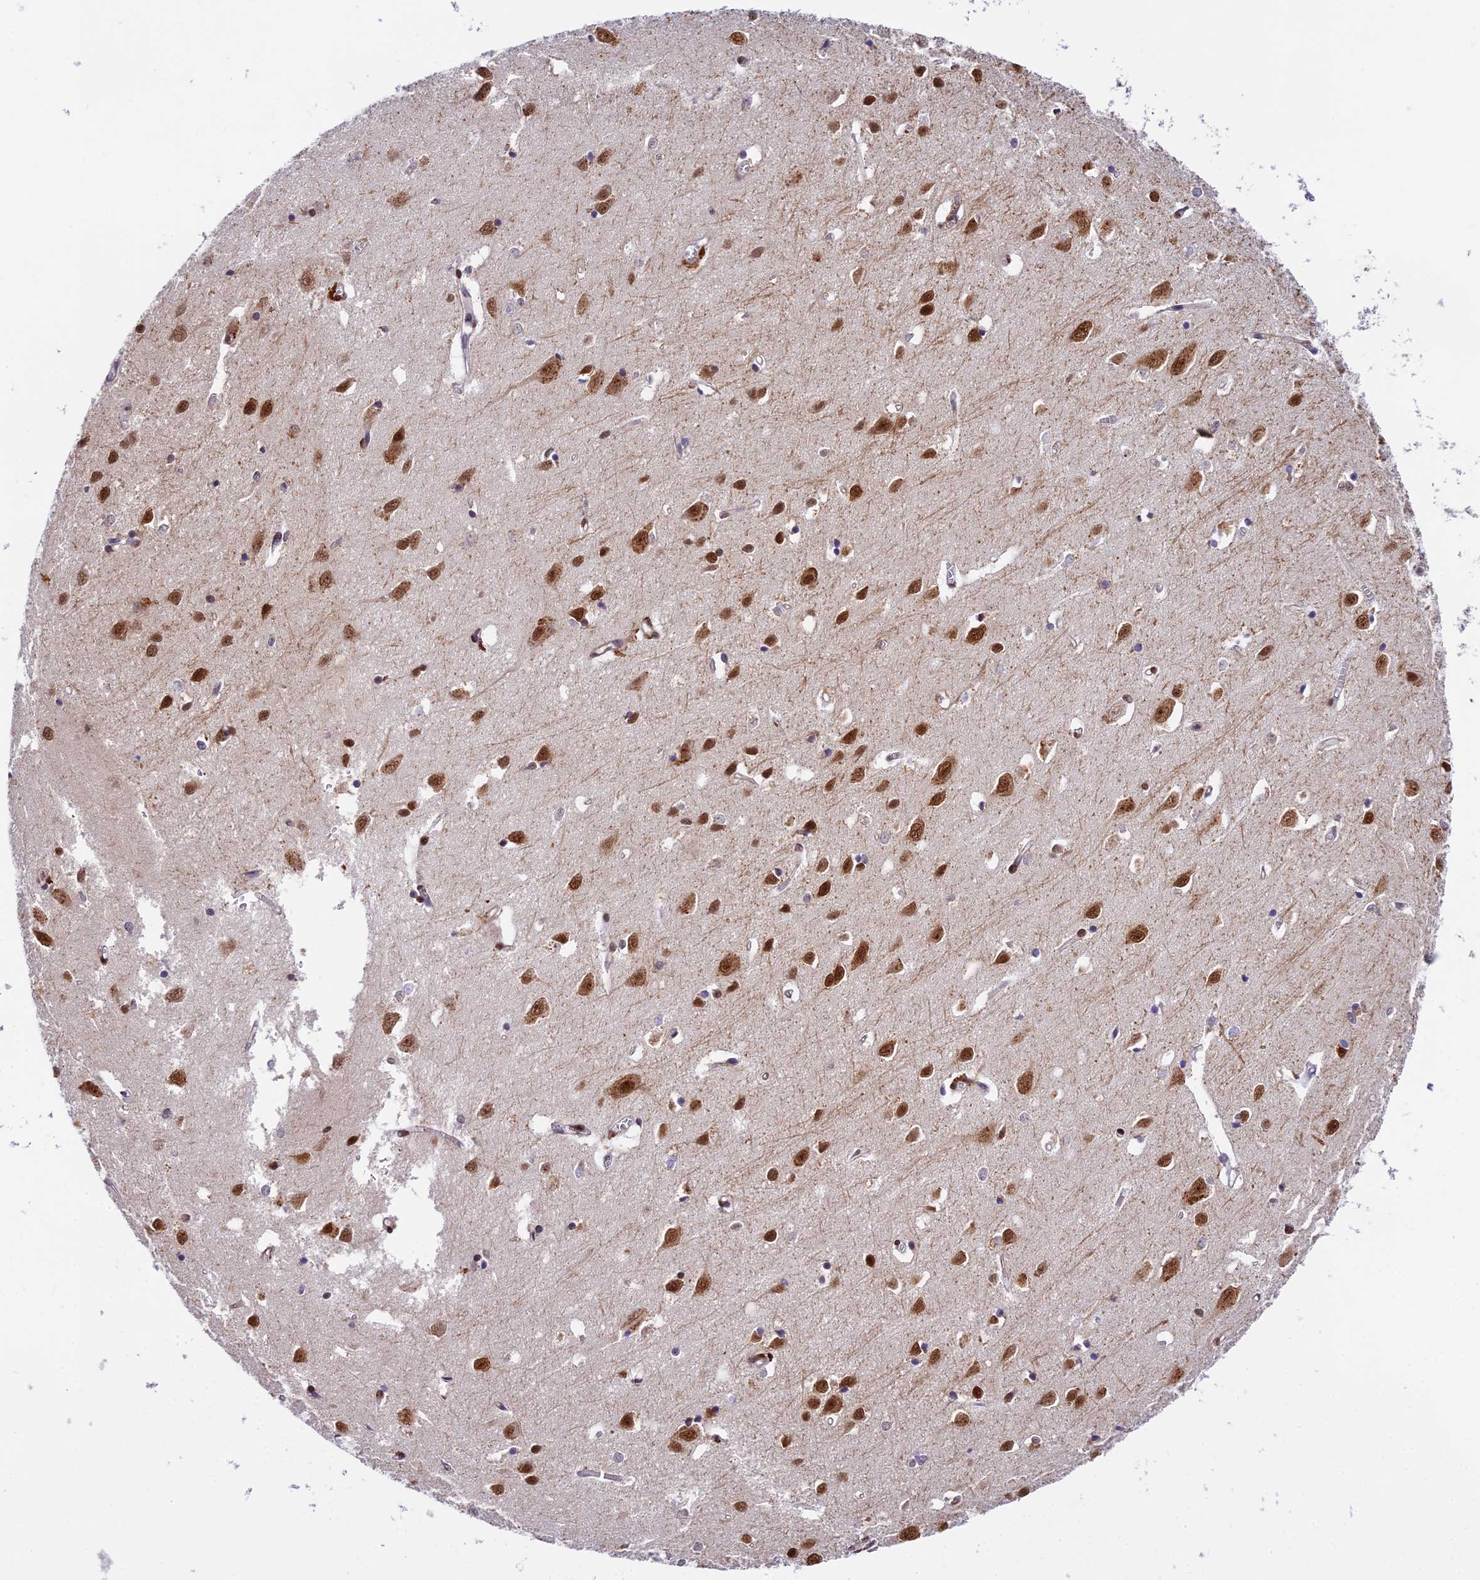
{"staining": {"intensity": "negative", "quantity": "none", "location": "none"}, "tissue": "cerebral cortex", "cell_type": "Endothelial cells", "image_type": "normal", "snomed": [{"axis": "morphology", "description": "Normal tissue, NOS"}, {"axis": "topography", "description": "Cerebral cortex"}], "caption": "This is a micrograph of IHC staining of unremarkable cerebral cortex, which shows no positivity in endothelial cells. (IHC, brightfield microscopy, high magnification).", "gene": "RAMACL", "patient": {"sex": "female", "age": 64}}